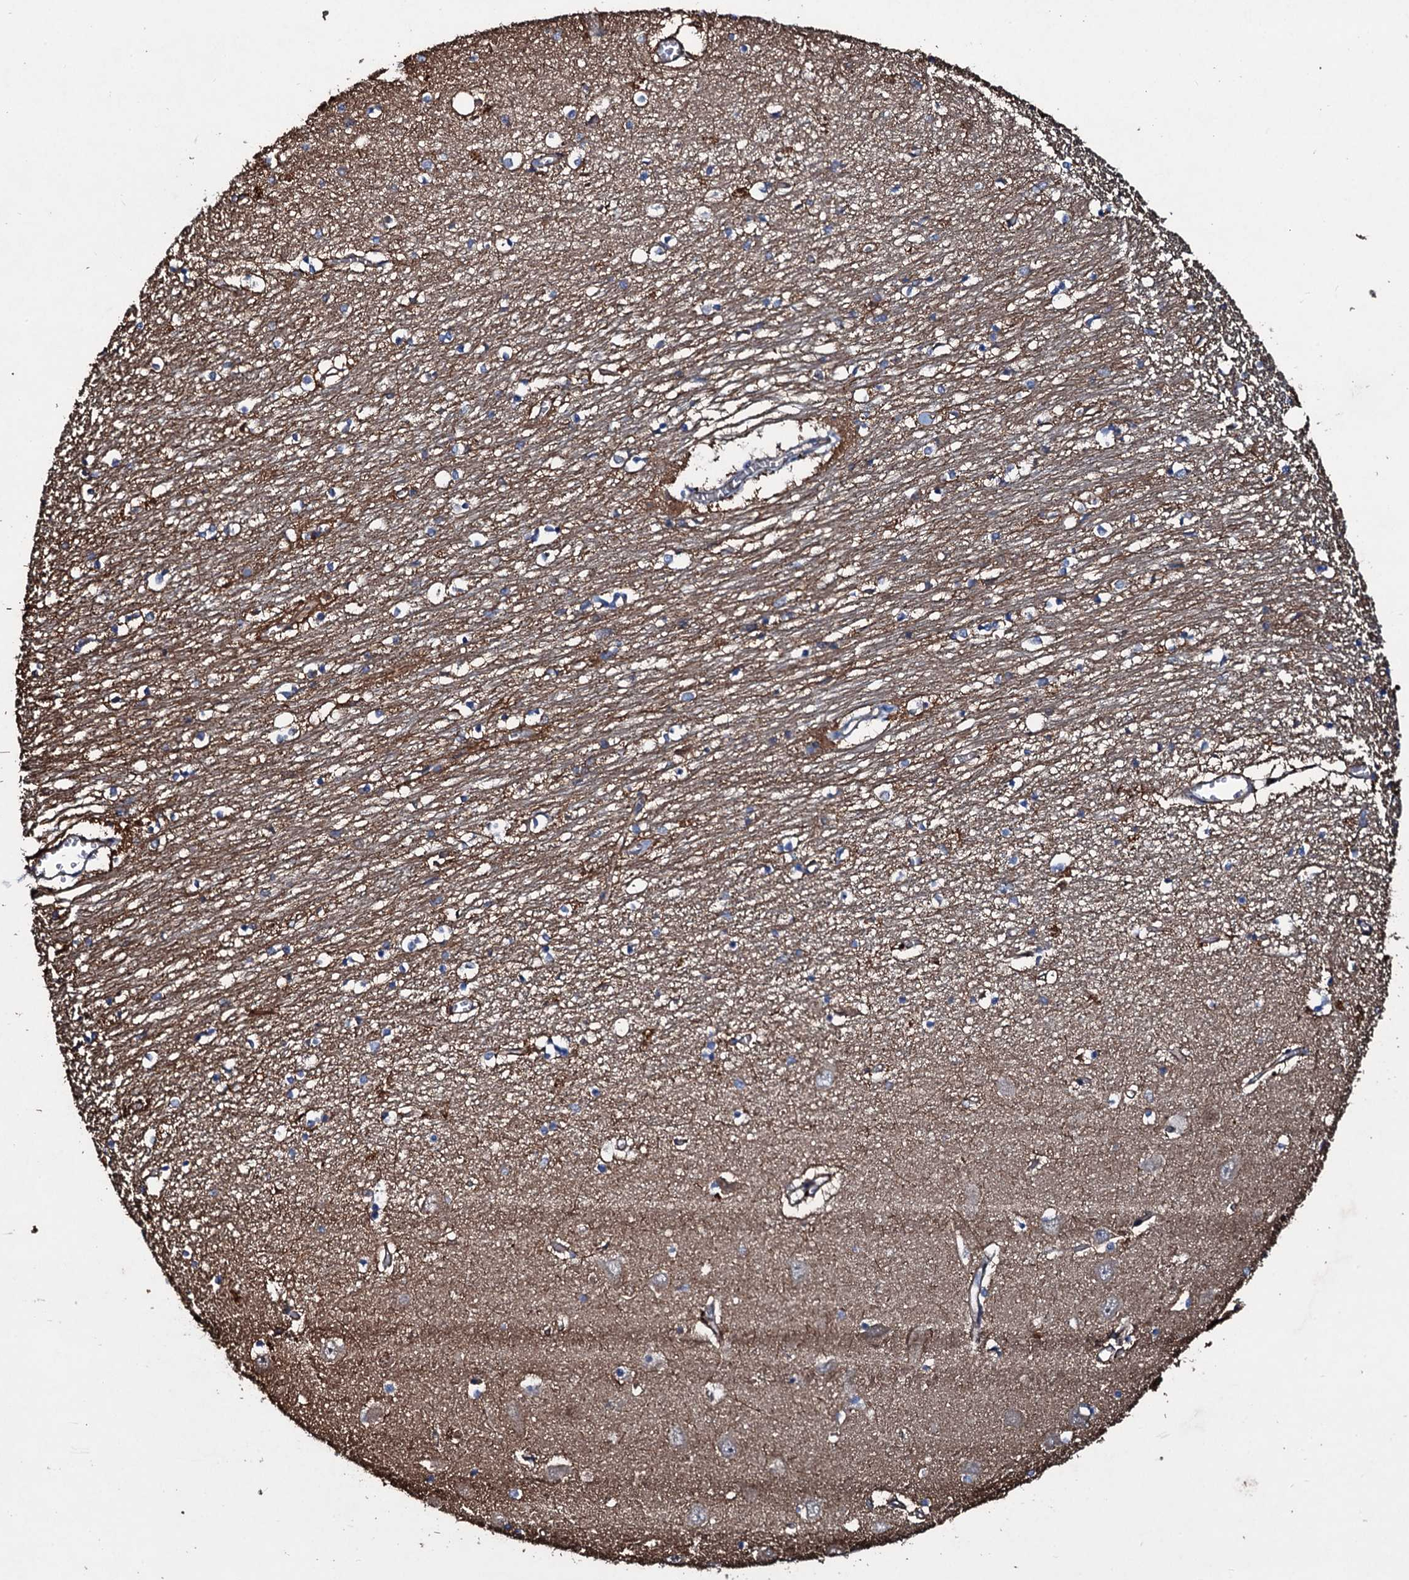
{"staining": {"intensity": "weak", "quantity": "<25%", "location": "cytoplasmic/membranous"}, "tissue": "hippocampus", "cell_type": "Glial cells", "image_type": "normal", "snomed": [{"axis": "morphology", "description": "Normal tissue, NOS"}, {"axis": "topography", "description": "Hippocampus"}], "caption": "Histopathology image shows no protein expression in glial cells of normal hippocampus.", "gene": "DMAC2", "patient": {"sex": "male", "age": 70}}